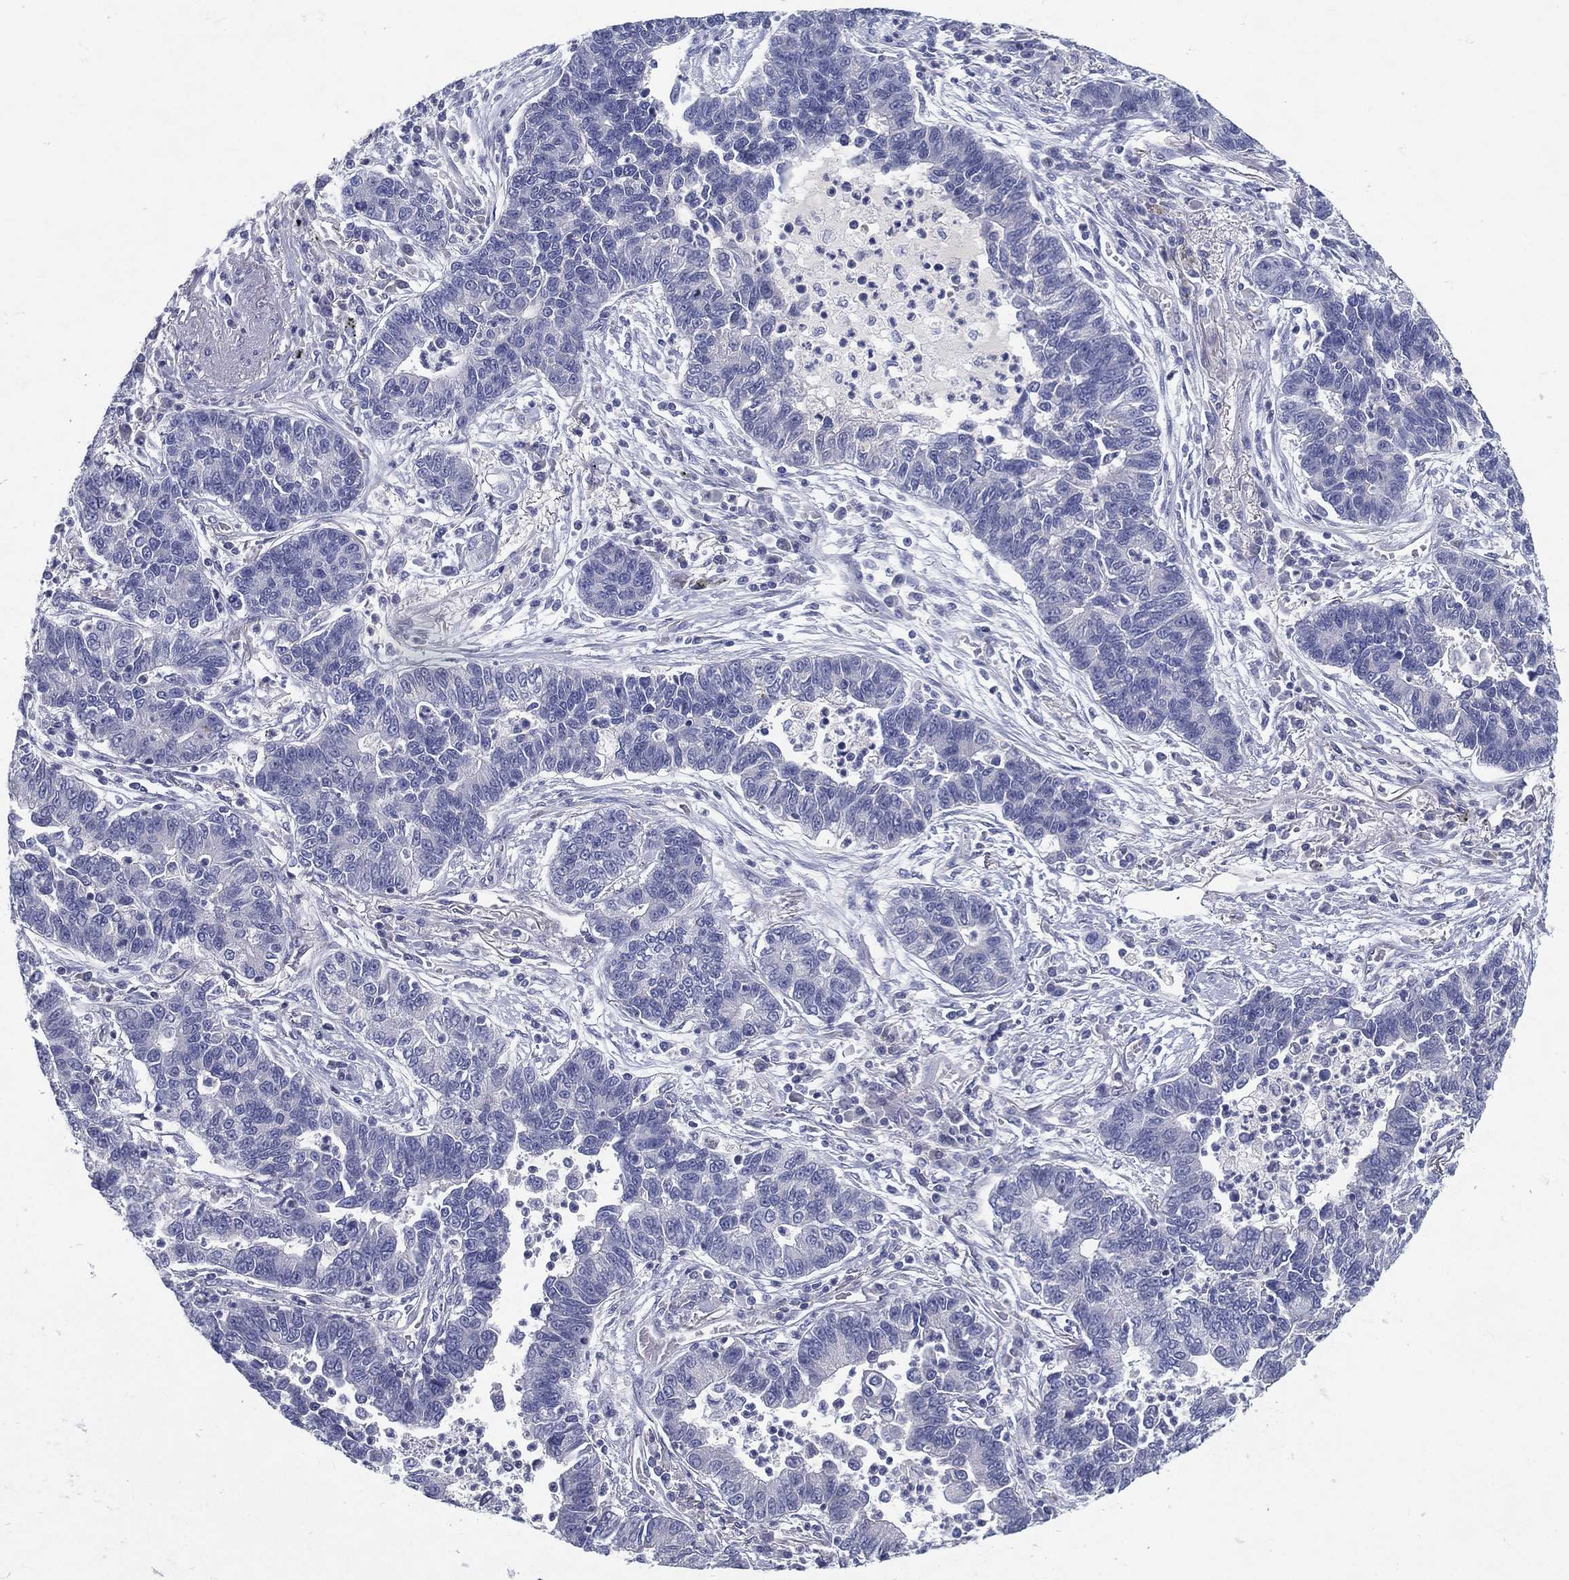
{"staining": {"intensity": "negative", "quantity": "none", "location": "none"}, "tissue": "lung cancer", "cell_type": "Tumor cells", "image_type": "cancer", "snomed": [{"axis": "morphology", "description": "Adenocarcinoma, NOS"}, {"axis": "topography", "description": "Lung"}], "caption": "Tumor cells are negative for protein expression in human adenocarcinoma (lung). Brightfield microscopy of immunohistochemistry stained with DAB (3,3'-diaminobenzidine) (brown) and hematoxylin (blue), captured at high magnification.", "gene": "RGS13", "patient": {"sex": "female", "age": 57}}